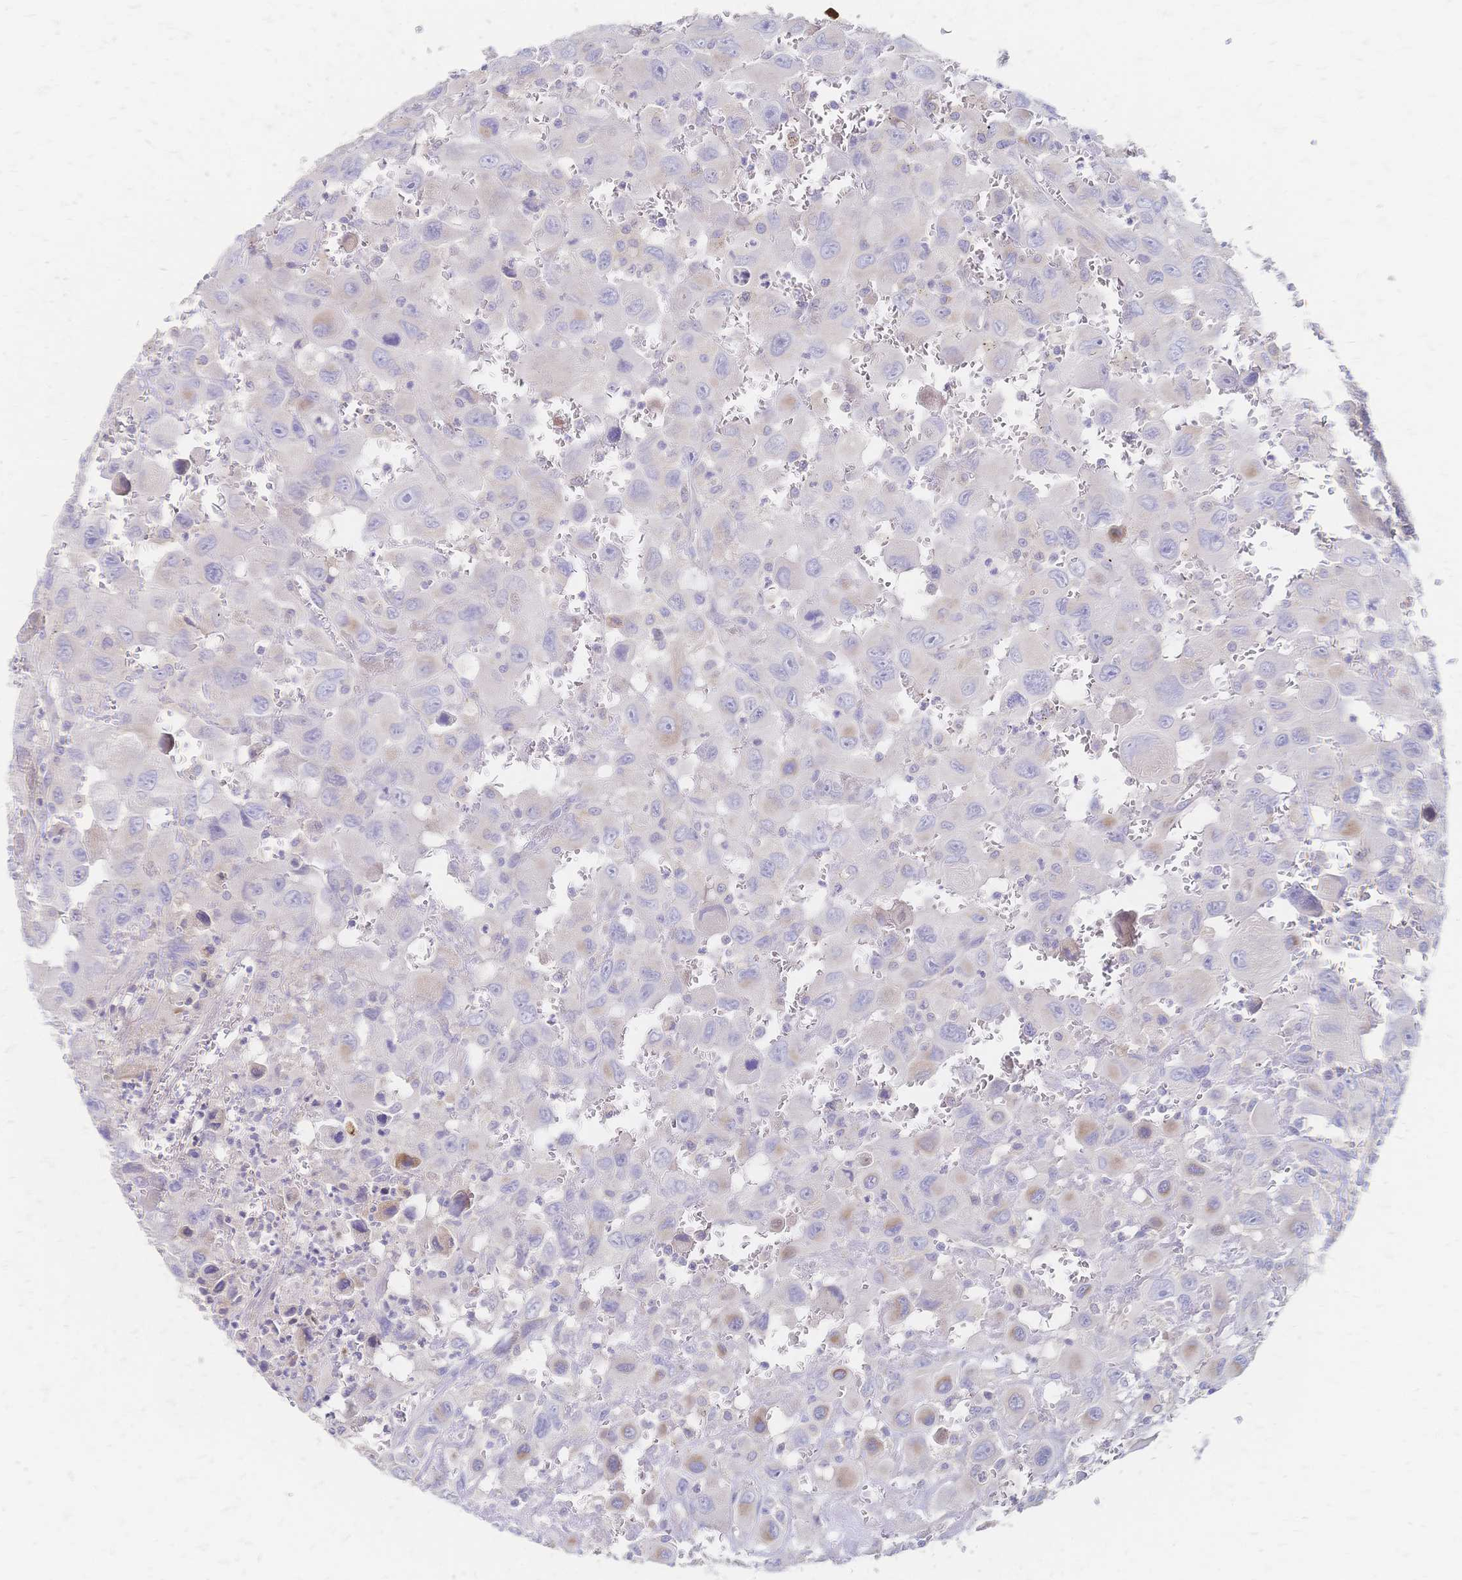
{"staining": {"intensity": "weak", "quantity": "<25%", "location": "cytoplasmic/membranous"}, "tissue": "head and neck cancer", "cell_type": "Tumor cells", "image_type": "cancer", "snomed": [{"axis": "morphology", "description": "Squamous cell carcinoma, NOS"}, {"axis": "morphology", "description": "Squamous cell carcinoma, metastatic, NOS"}, {"axis": "topography", "description": "Oral tissue"}, {"axis": "topography", "description": "Head-Neck"}], "caption": "Head and neck cancer (squamous cell carcinoma) was stained to show a protein in brown. There is no significant positivity in tumor cells. (DAB IHC visualized using brightfield microscopy, high magnification).", "gene": "VWC2L", "patient": {"sex": "female", "age": 85}}